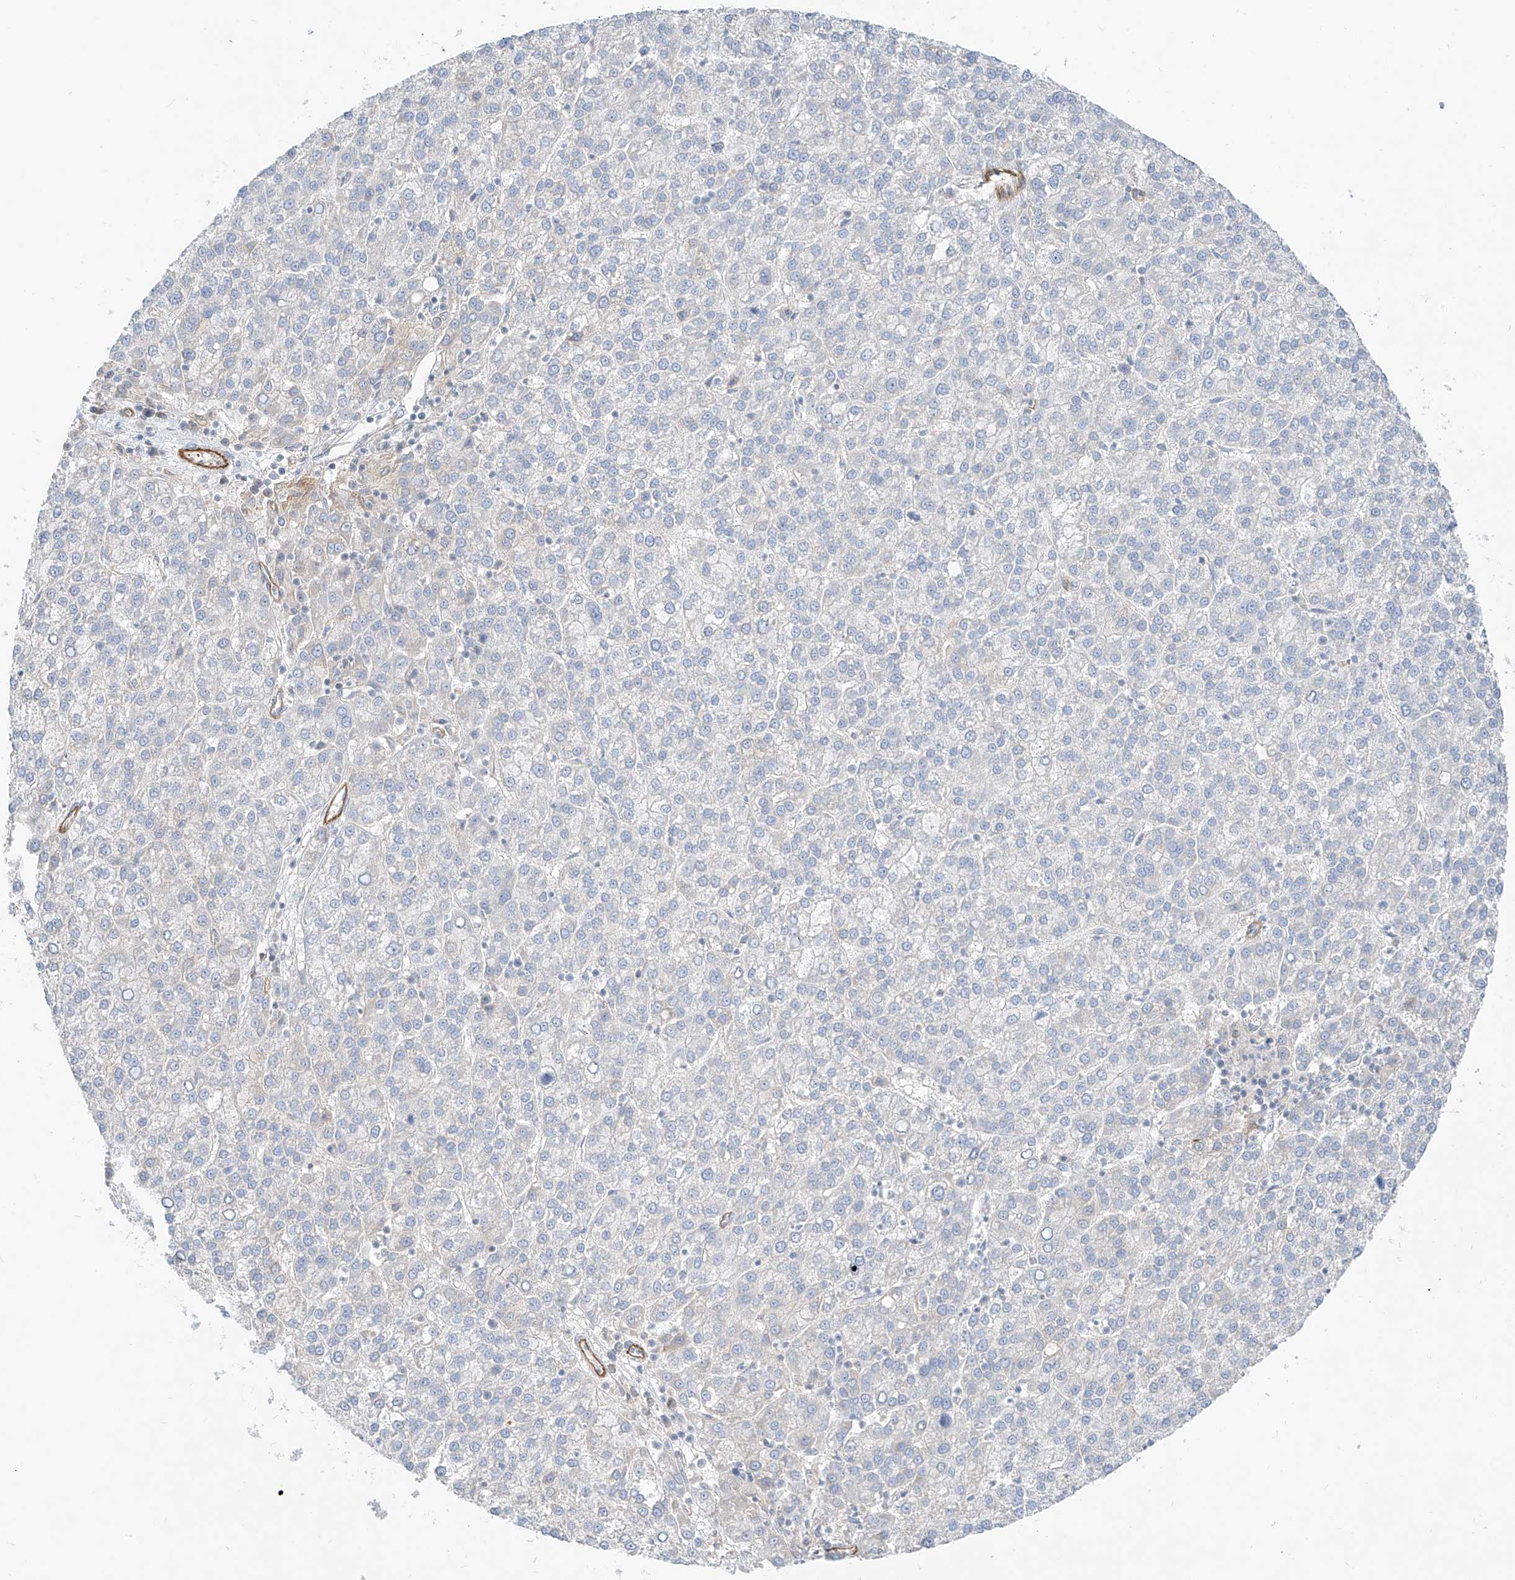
{"staining": {"intensity": "negative", "quantity": "none", "location": "none"}, "tissue": "liver cancer", "cell_type": "Tumor cells", "image_type": "cancer", "snomed": [{"axis": "morphology", "description": "Carcinoma, Hepatocellular, NOS"}, {"axis": "topography", "description": "Liver"}], "caption": "The histopathology image demonstrates no staining of tumor cells in liver cancer (hepatocellular carcinoma).", "gene": "C2orf42", "patient": {"sex": "female", "age": 58}}